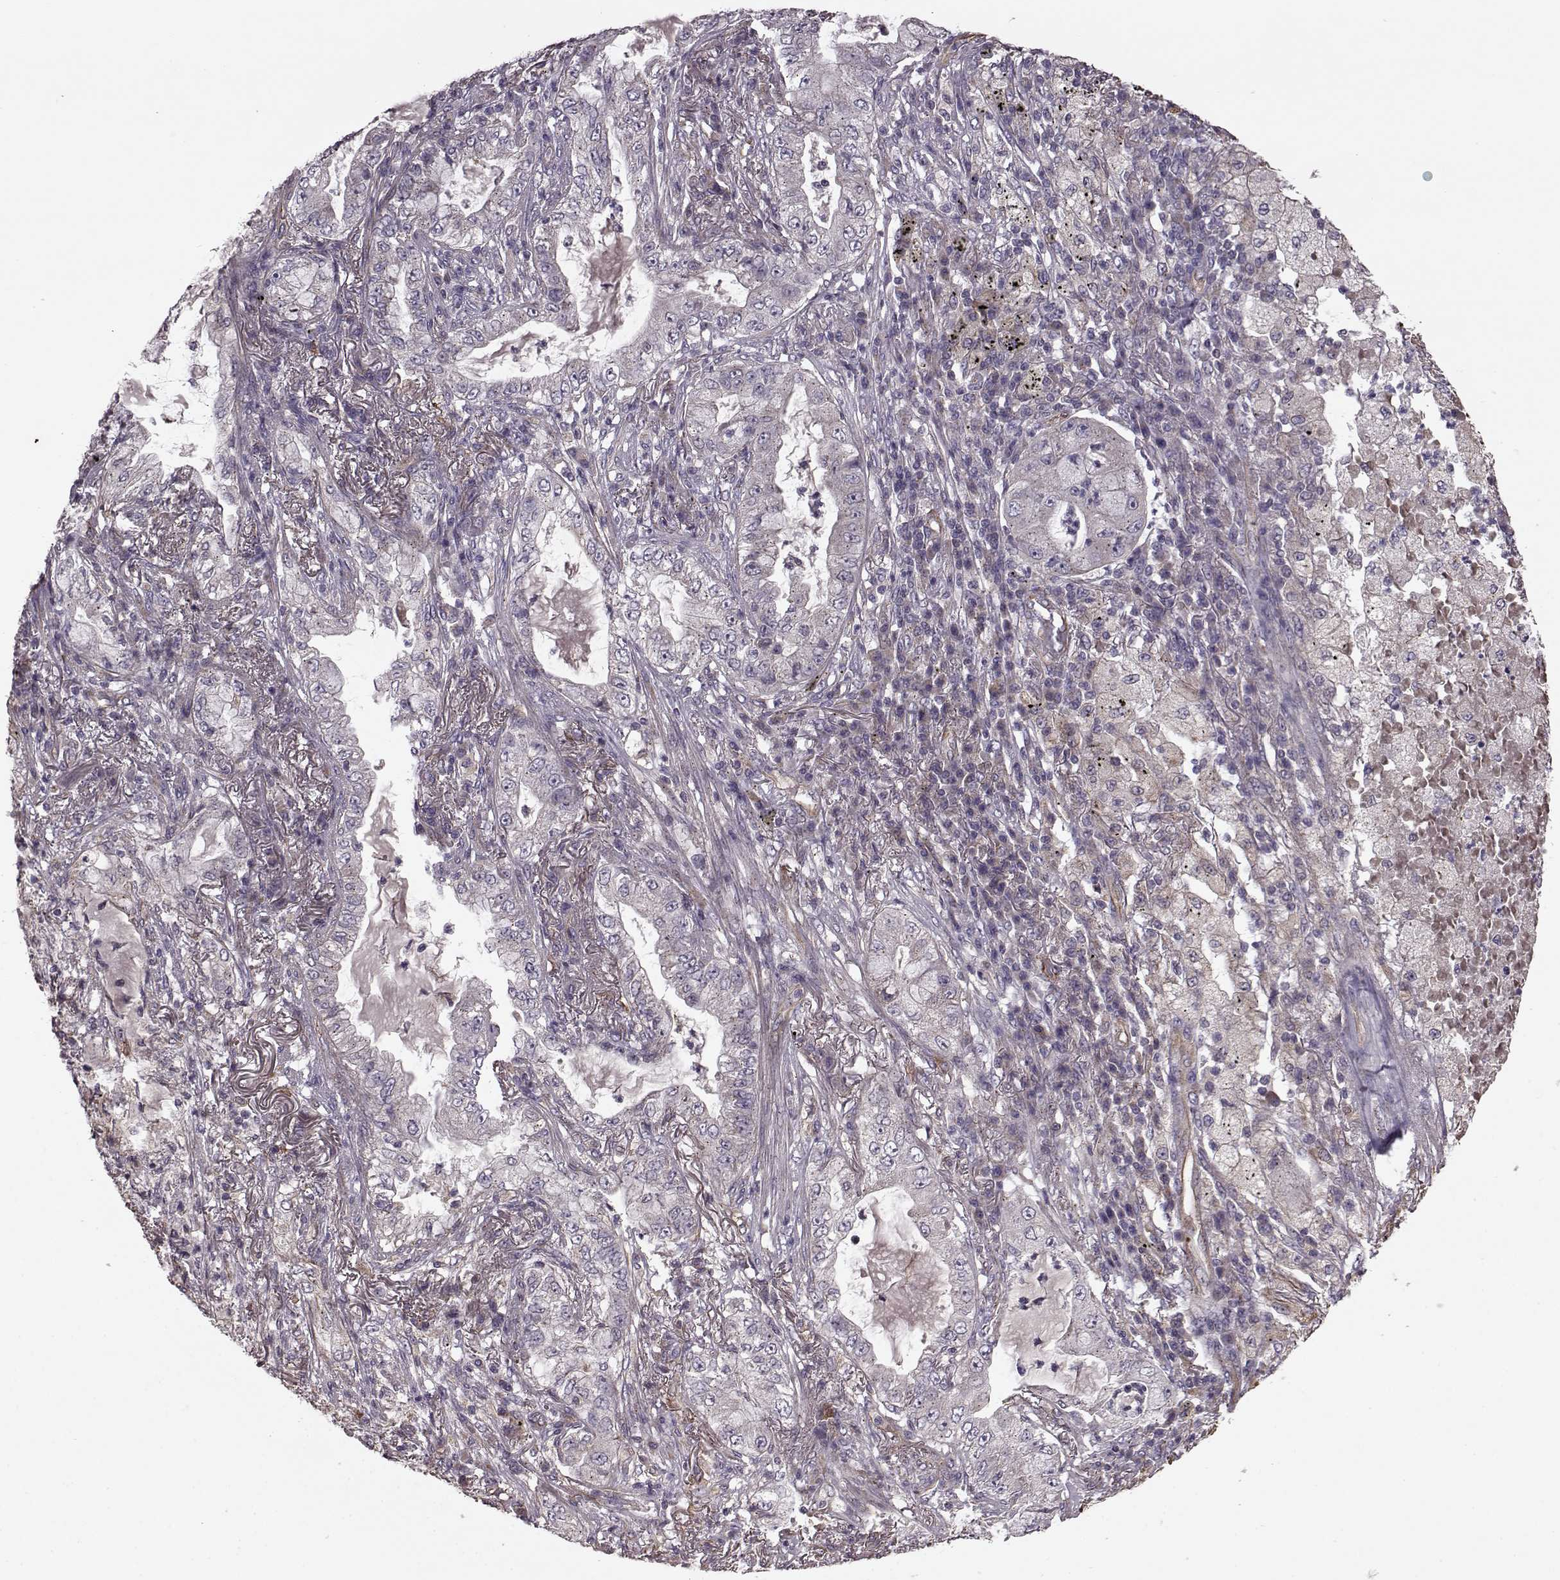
{"staining": {"intensity": "negative", "quantity": "none", "location": "none"}, "tissue": "lung cancer", "cell_type": "Tumor cells", "image_type": "cancer", "snomed": [{"axis": "morphology", "description": "Adenocarcinoma, NOS"}, {"axis": "topography", "description": "Lung"}], "caption": "Lung cancer (adenocarcinoma) stained for a protein using immunohistochemistry exhibits no staining tumor cells.", "gene": "NTF3", "patient": {"sex": "female", "age": 73}}